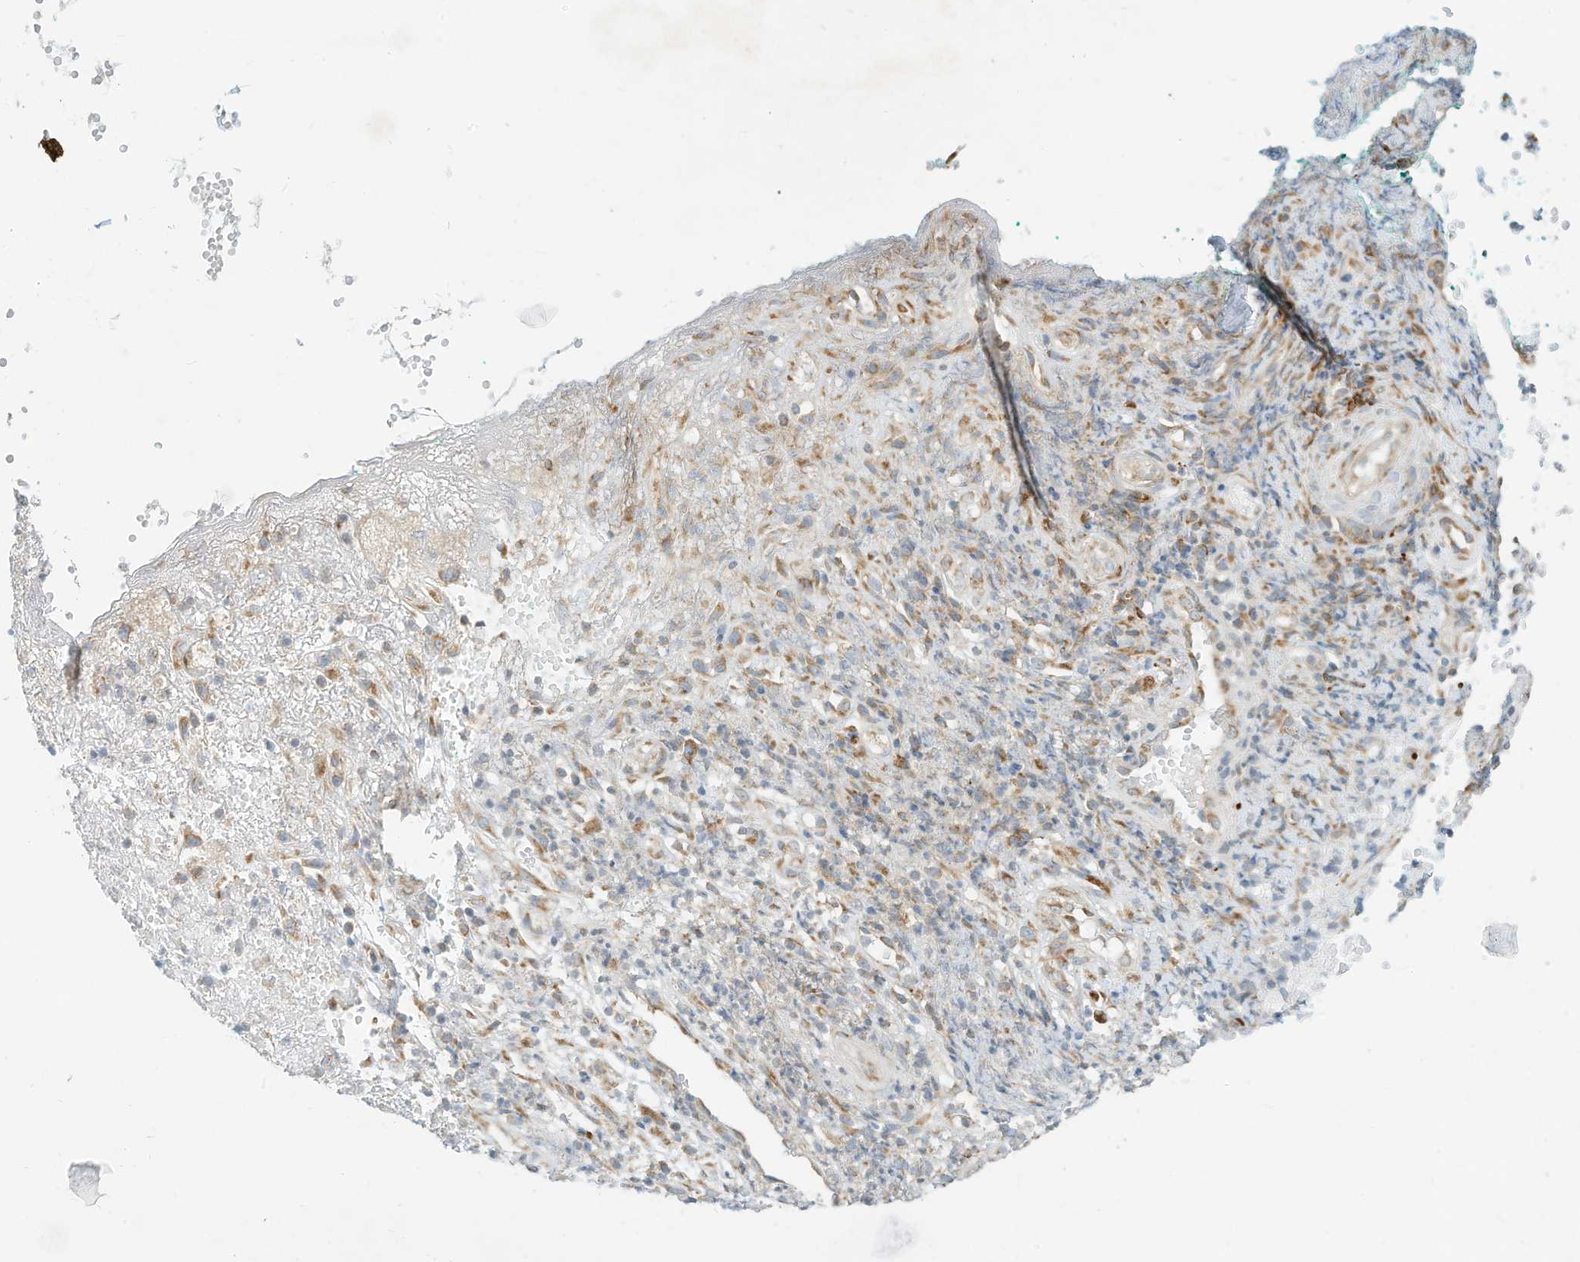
{"staining": {"intensity": "negative", "quantity": "none", "location": "none"}, "tissue": "adipose tissue", "cell_type": "Adipocytes", "image_type": "normal", "snomed": [{"axis": "morphology", "description": "Normal tissue, NOS"}, {"axis": "morphology", "description": "Basal cell carcinoma"}, {"axis": "topography", "description": "Cartilage tissue"}, {"axis": "topography", "description": "Nasopharynx"}, {"axis": "topography", "description": "Oral tissue"}], "caption": "High magnification brightfield microscopy of normal adipose tissue stained with DAB (brown) and counterstained with hematoxylin (blue): adipocytes show no significant expression. Nuclei are stained in blue.", "gene": "STT3A", "patient": {"sex": "female", "age": 77}}